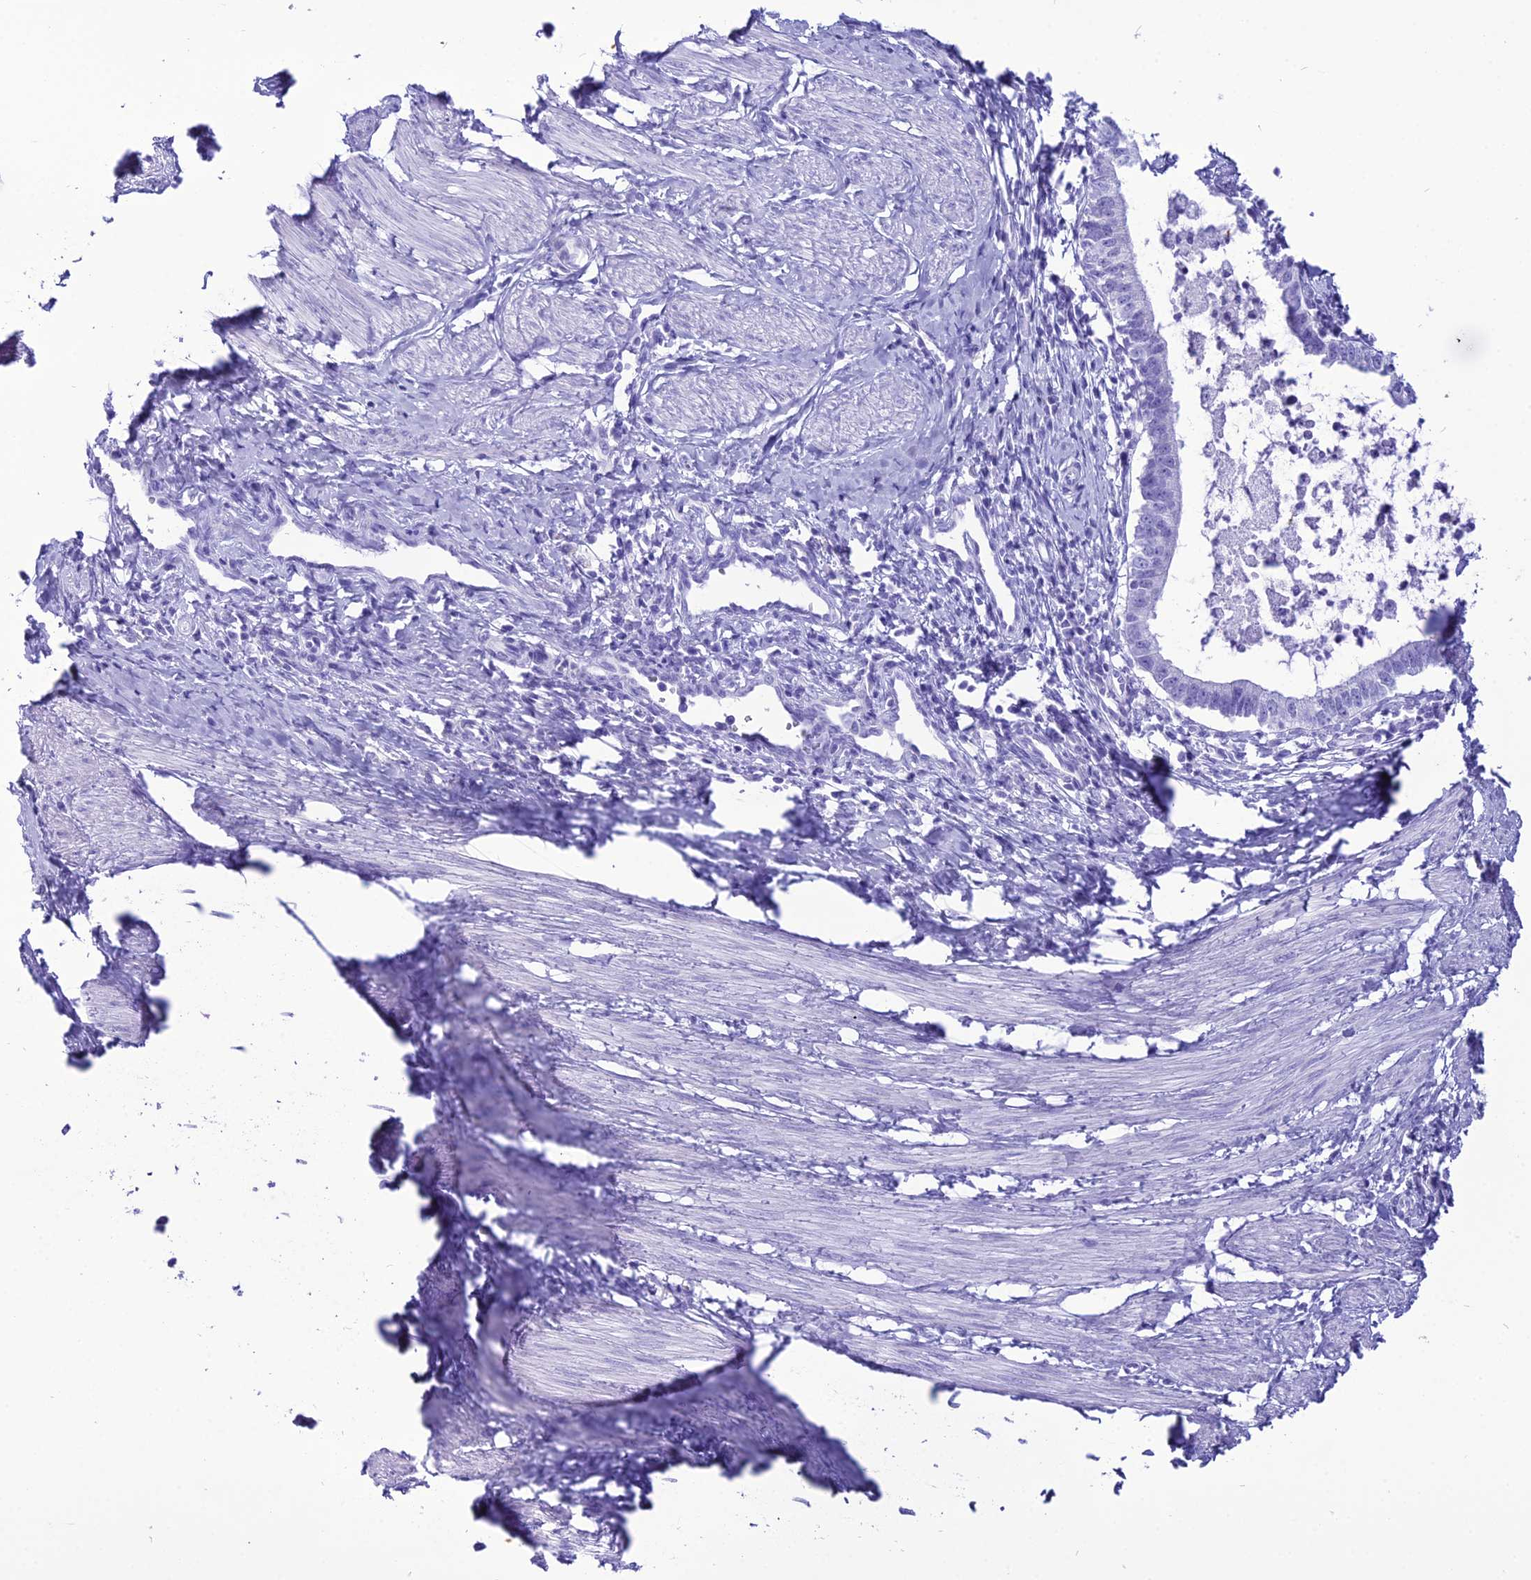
{"staining": {"intensity": "negative", "quantity": "none", "location": "none"}, "tissue": "cervical cancer", "cell_type": "Tumor cells", "image_type": "cancer", "snomed": [{"axis": "morphology", "description": "Adenocarcinoma, NOS"}, {"axis": "topography", "description": "Cervix"}], "caption": "The histopathology image shows no staining of tumor cells in adenocarcinoma (cervical). (DAB immunohistochemistry (IHC) with hematoxylin counter stain).", "gene": "PNMA5", "patient": {"sex": "female", "age": 36}}